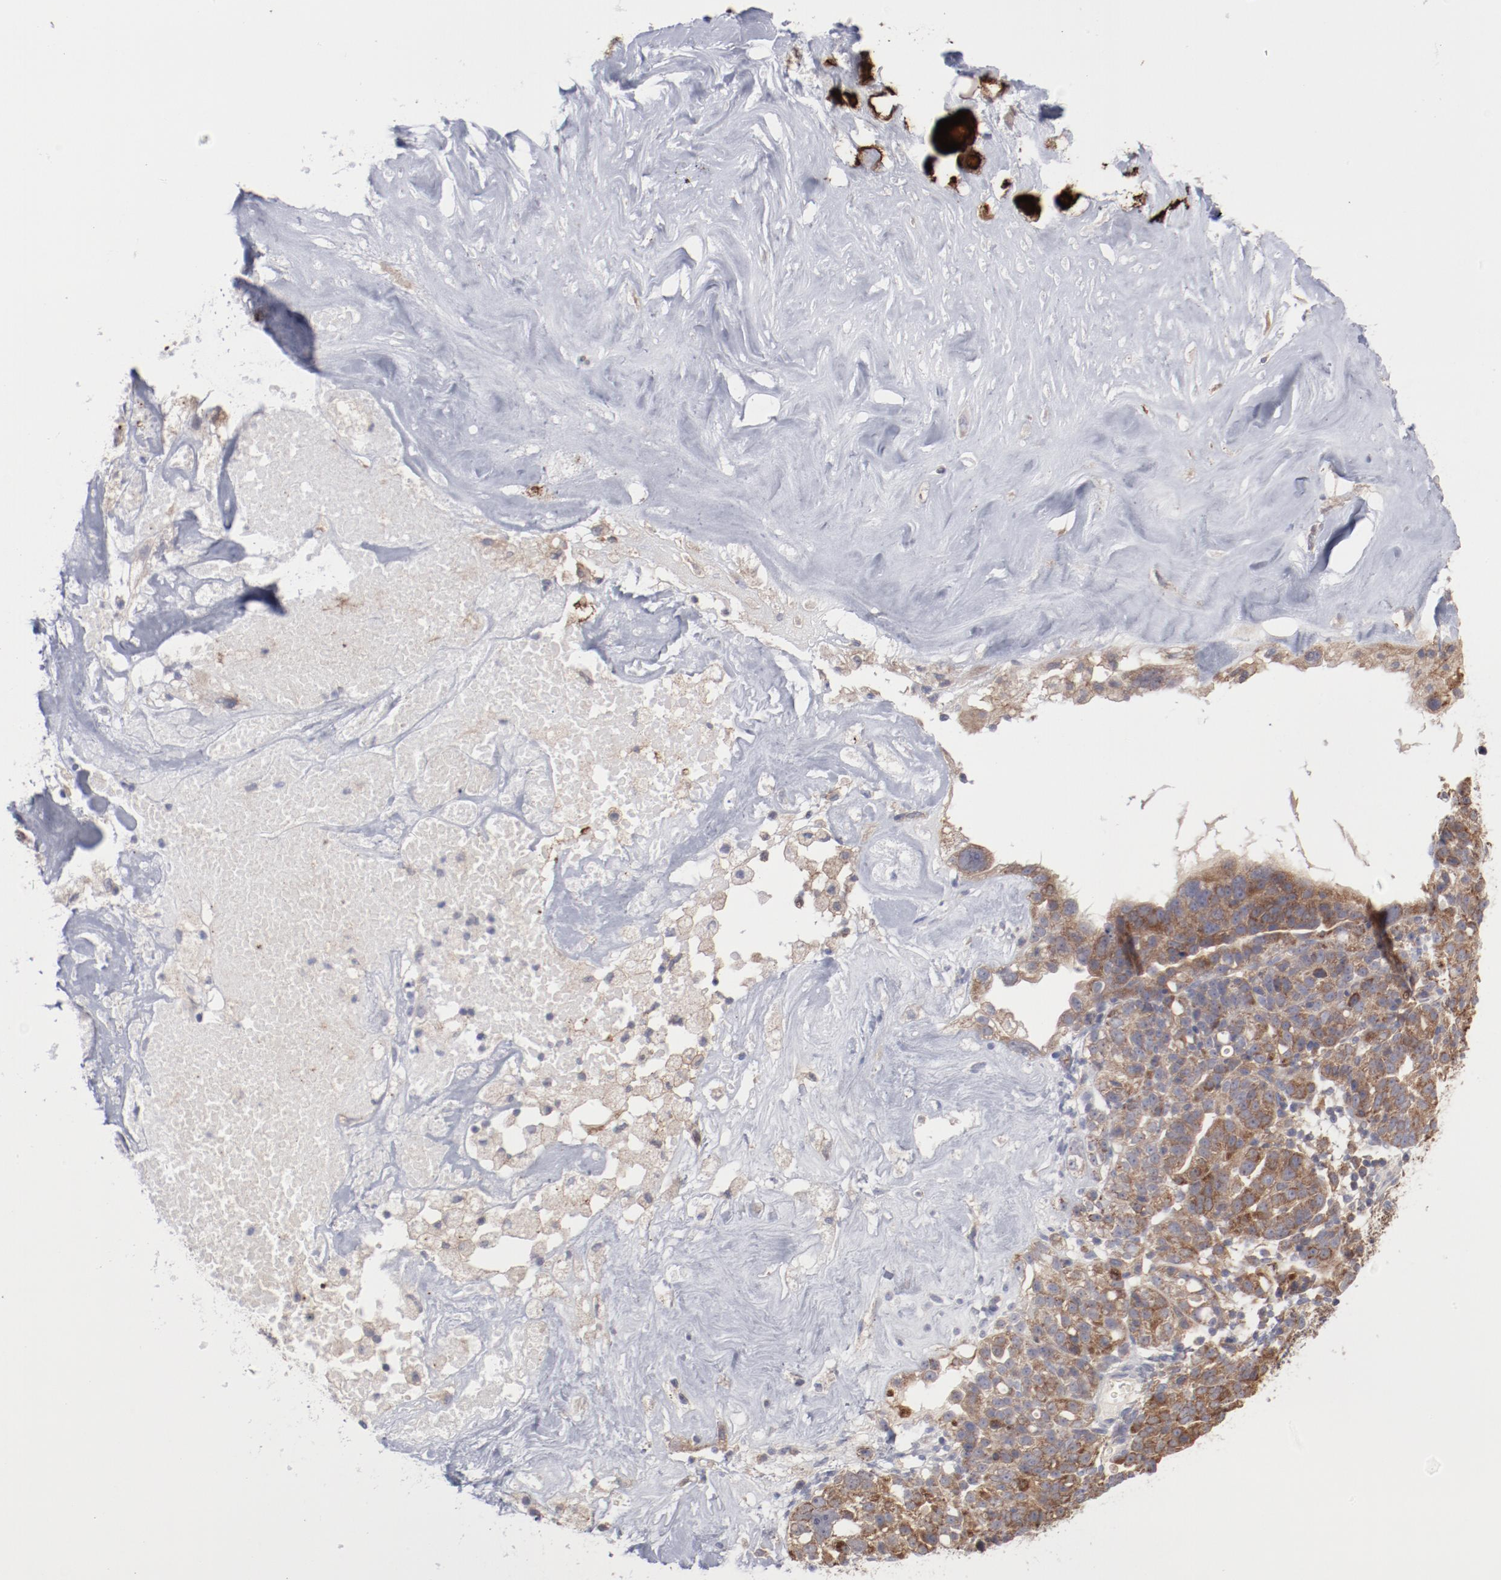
{"staining": {"intensity": "moderate", "quantity": ">75%", "location": "cytoplasmic/membranous"}, "tissue": "ovarian cancer", "cell_type": "Tumor cells", "image_type": "cancer", "snomed": [{"axis": "morphology", "description": "Cystadenocarcinoma, serous, NOS"}, {"axis": "topography", "description": "Ovary"}], "caption": "Ovarian cancer stained for a protein (brown) displays moderate cytoplasmic/membranous positive positivity in approximately >75% of tumor cells.", "gene": "PPFIBP2", "patient": {"sex": "female", "age": 66}}